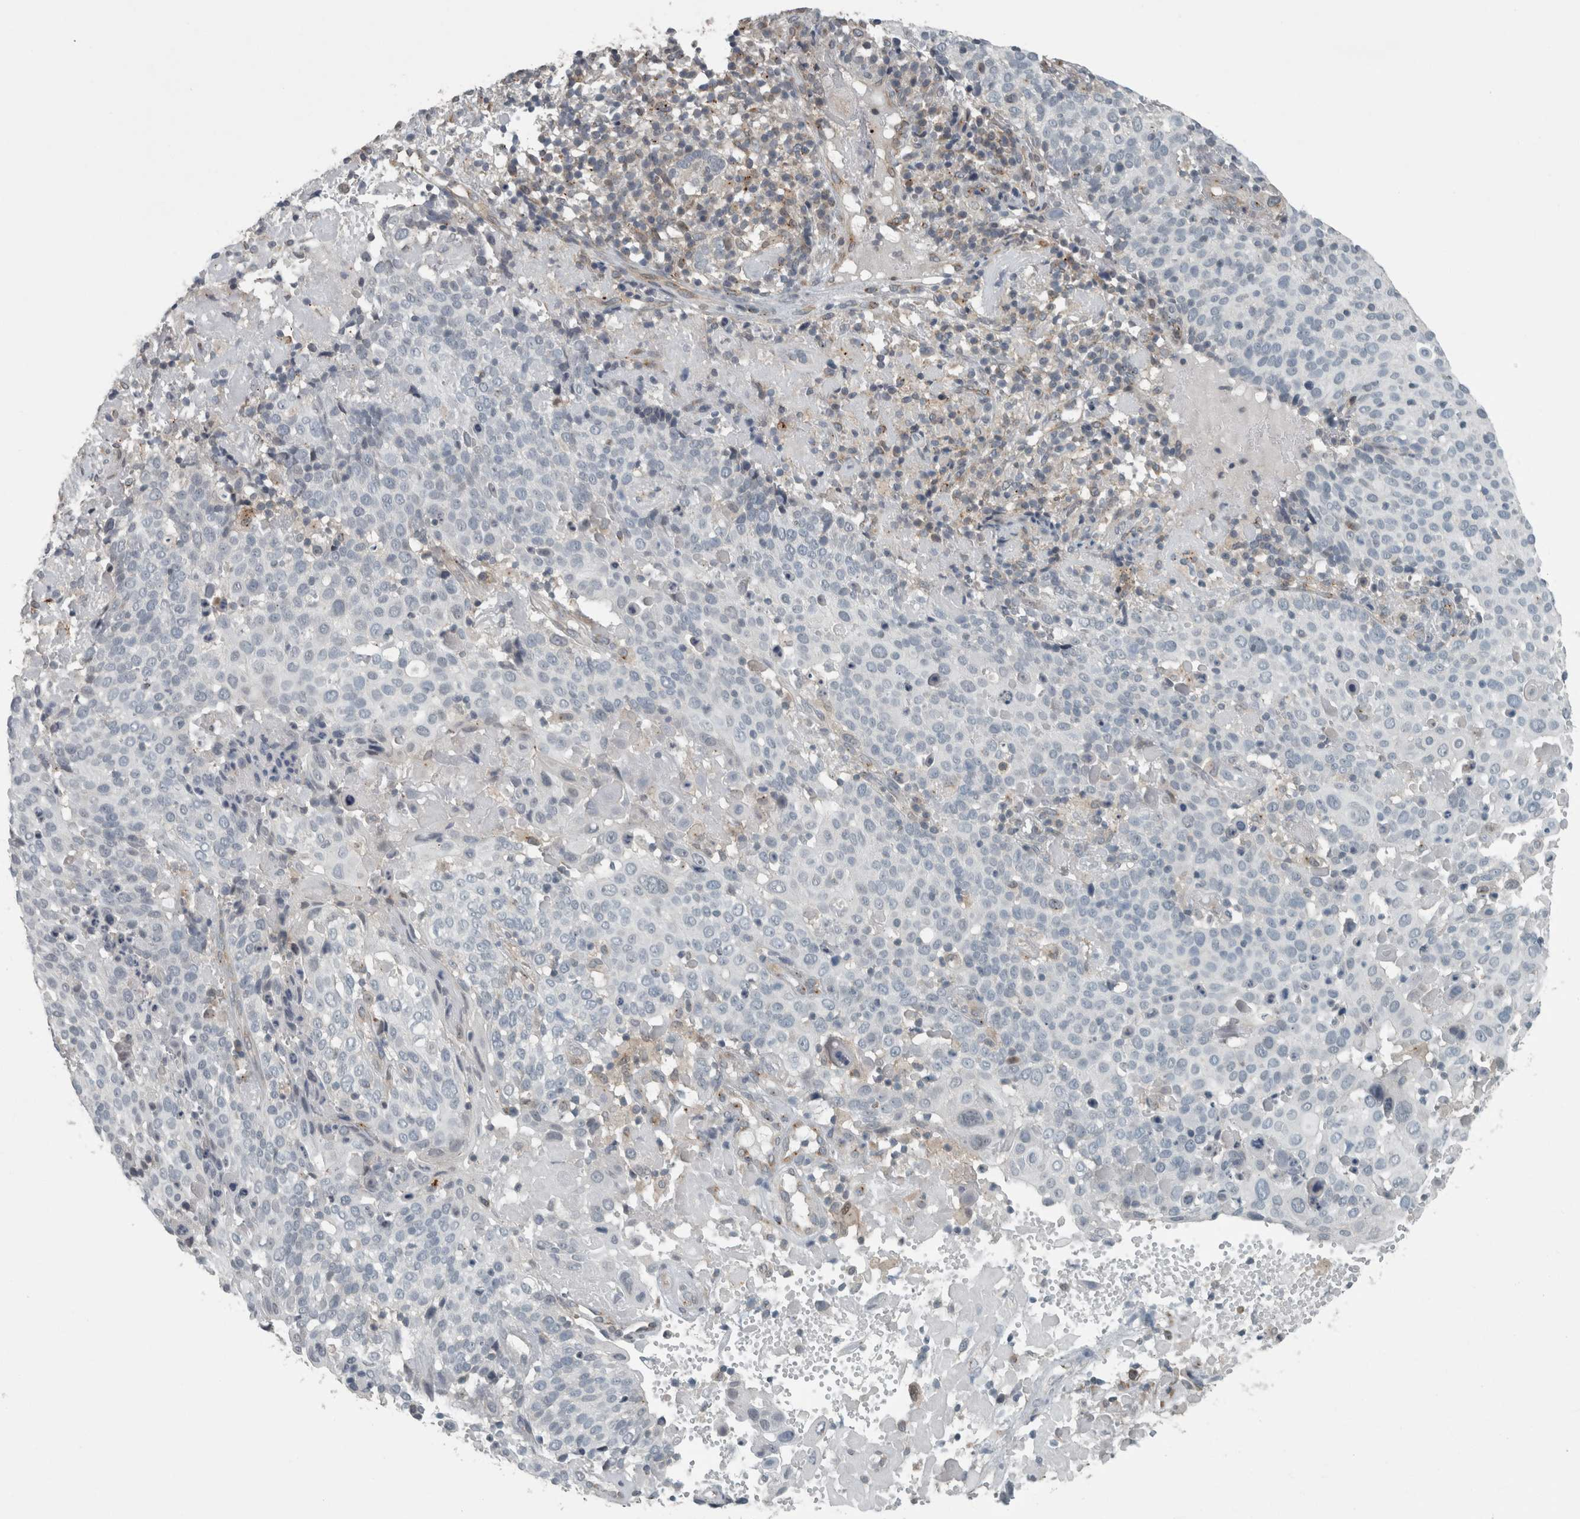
{"staining": {"intensity": "negative", "quantity": "none", "location": "none"}, "tissue": "cervical cancer", "cell_type": "Tumor cells", "image_type": "cancer", "snomed": [{"axis": "morphology", "description": "Squamous cell carcinoma, NOS"}, {"axis": "topography", "description": "Cervix"}], "caption": "Image shows no significant protein staining in tumor cells of cervical cancer.", "gene": "KIF1C", "patient": {"sex": "female", "age": 74}}